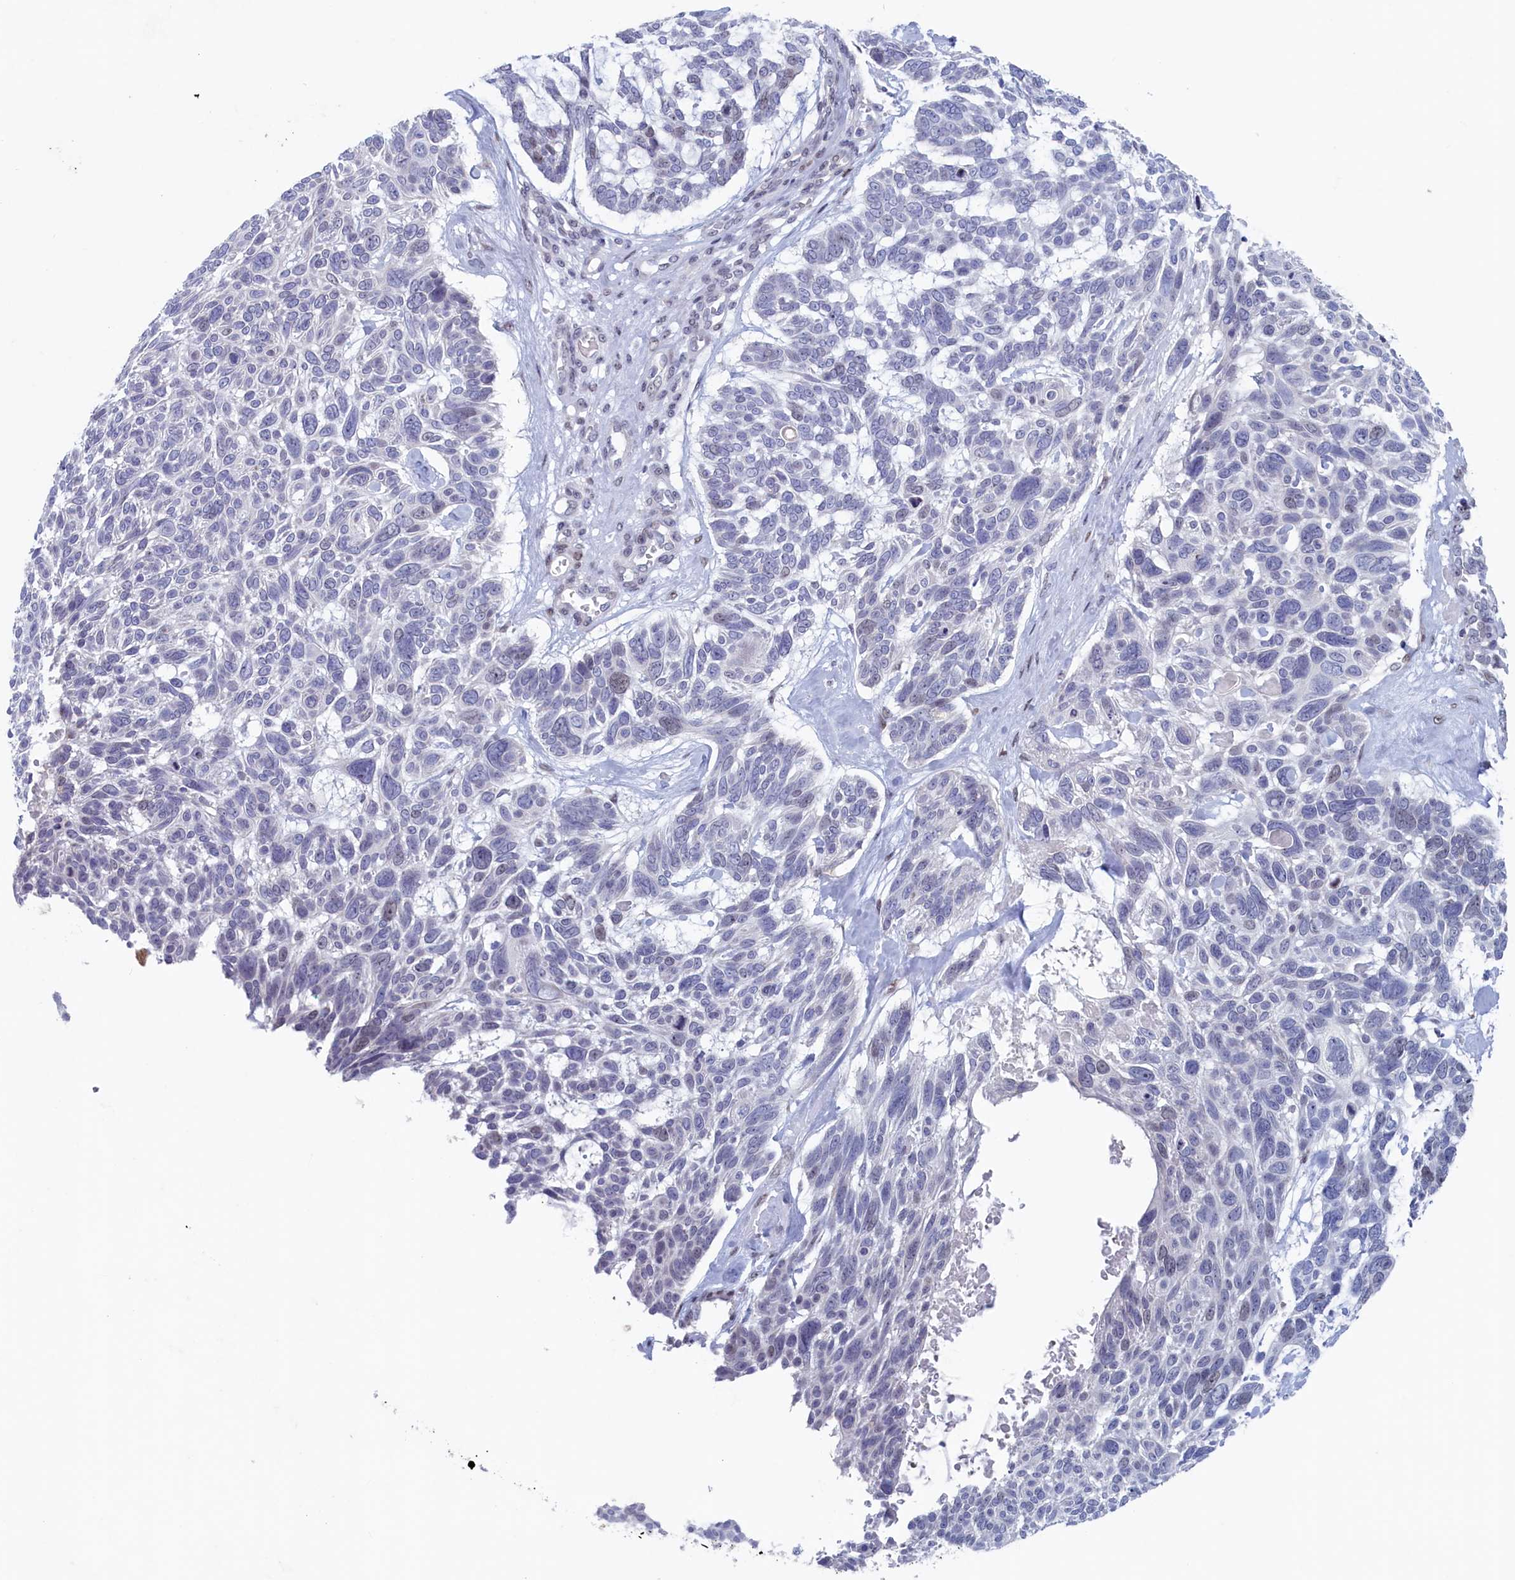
{"staining": {"intensity": "negative", "quantity": "none", "location": "none"}, "tissue": "skin cancer", "cell_type": "Tumor cells", "image_type": "cancer", "snomed": [{"axis": "morphology", "description": "Basal cell carcinoma"}, {"axis": "topography", "description": "Skin"}], "caption": "This is an immunohistochemistry histopathology image of basal cell carcinoma (skin). There is no expression in tumor cells.", "gene": "WDR76", "patient": {"sex": "male", "age": 88}}